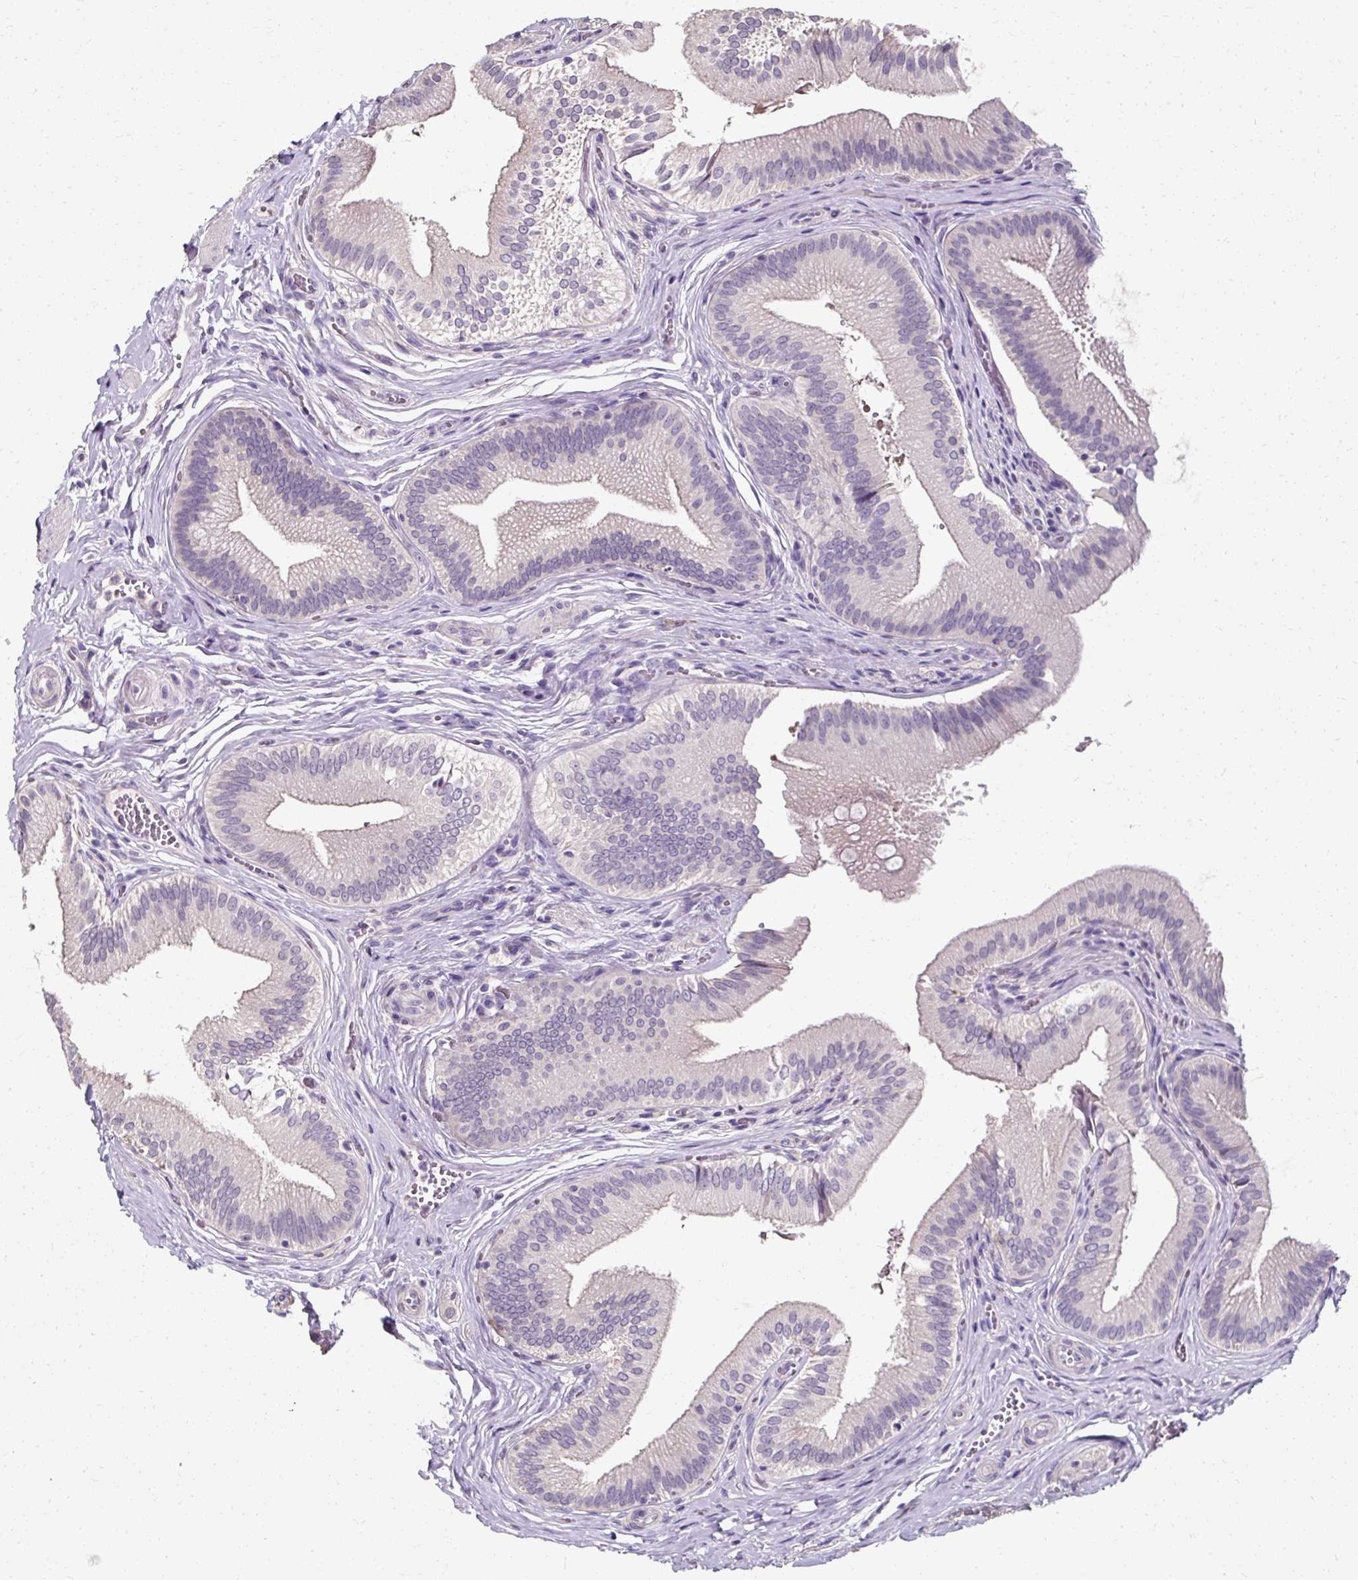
{"staining": {"intensity": "weak", "quantity": "<25%", "location": "cytoplasmic/membranous"}, "tissue": "gallbladder", "cell_type": "Glandular cells", "image_type": "normal", "snomed": [{"axis": "morphology", "description": "Normal tissue, NOS"}, {"axis": "topography", "description": "Gallbladder"}], "caption": "The photomicrograph shows no staining of glandular cells in unremarkable gallbladder. (Brightfield microscopy of DAB IHC at high magnification).", "gene": "KLHL24", "patient": {"sex": "male", "age": 17}}